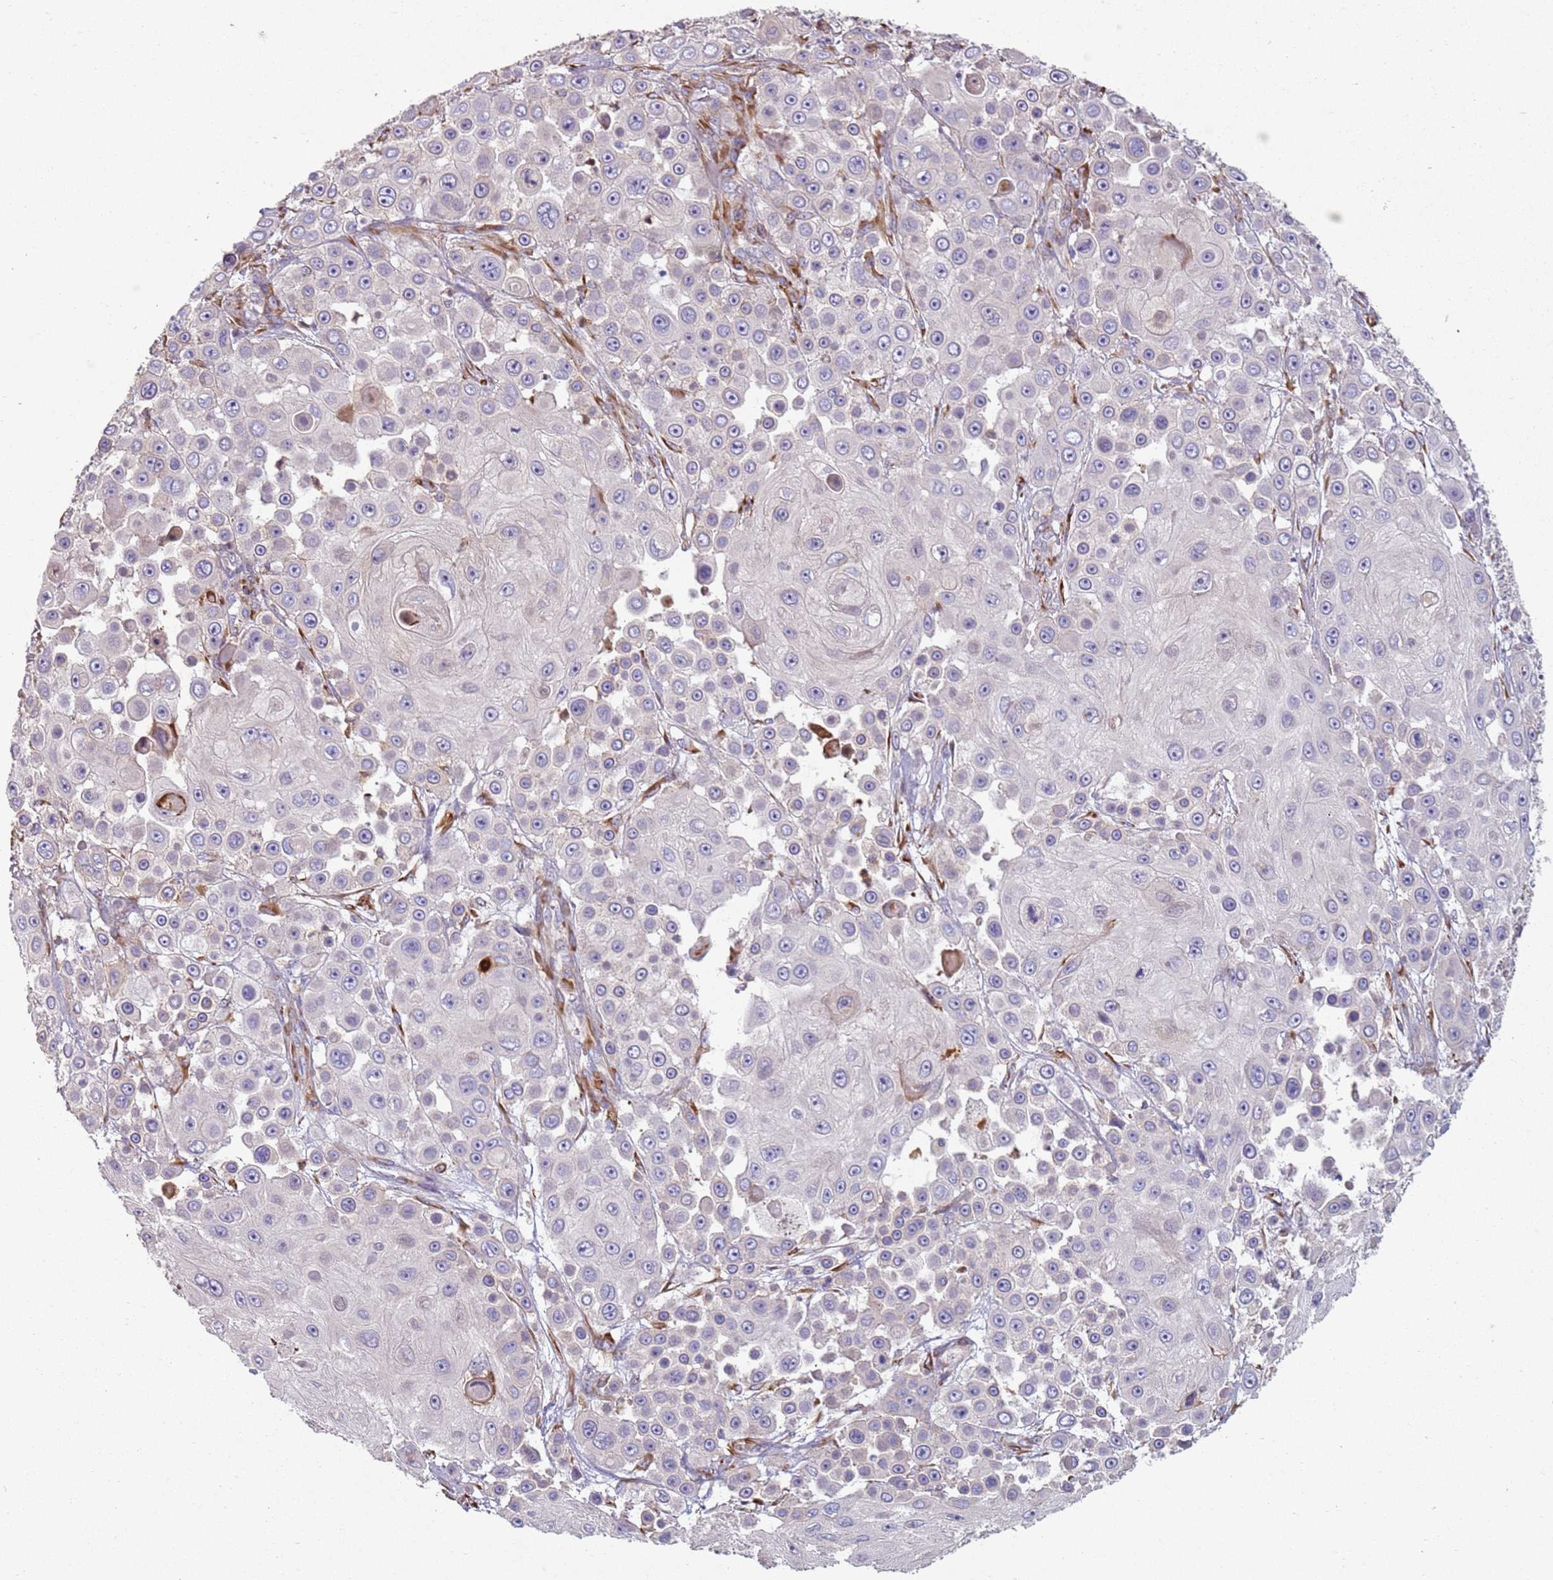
{"staining": {"intensity": "negative", "quantity": "none", "location": "none"}, "tissue": "skin cancer", "cell_type": "Tumor cells", "image_type": "cancer", "snomed": [{"axis": "morphology", "description": "Squamous cell carcinoma, NOS"}, {"axis": "topography", "description": "Skin"}], "caption": "IHC histopathology image of skin cancer (squamous cell carcinoma) stained for a protein (brown), which demonstrates no positivity in tumor cells.", "gene": "PHLPP2", "patient": {"sex": "male", "age": 67}}